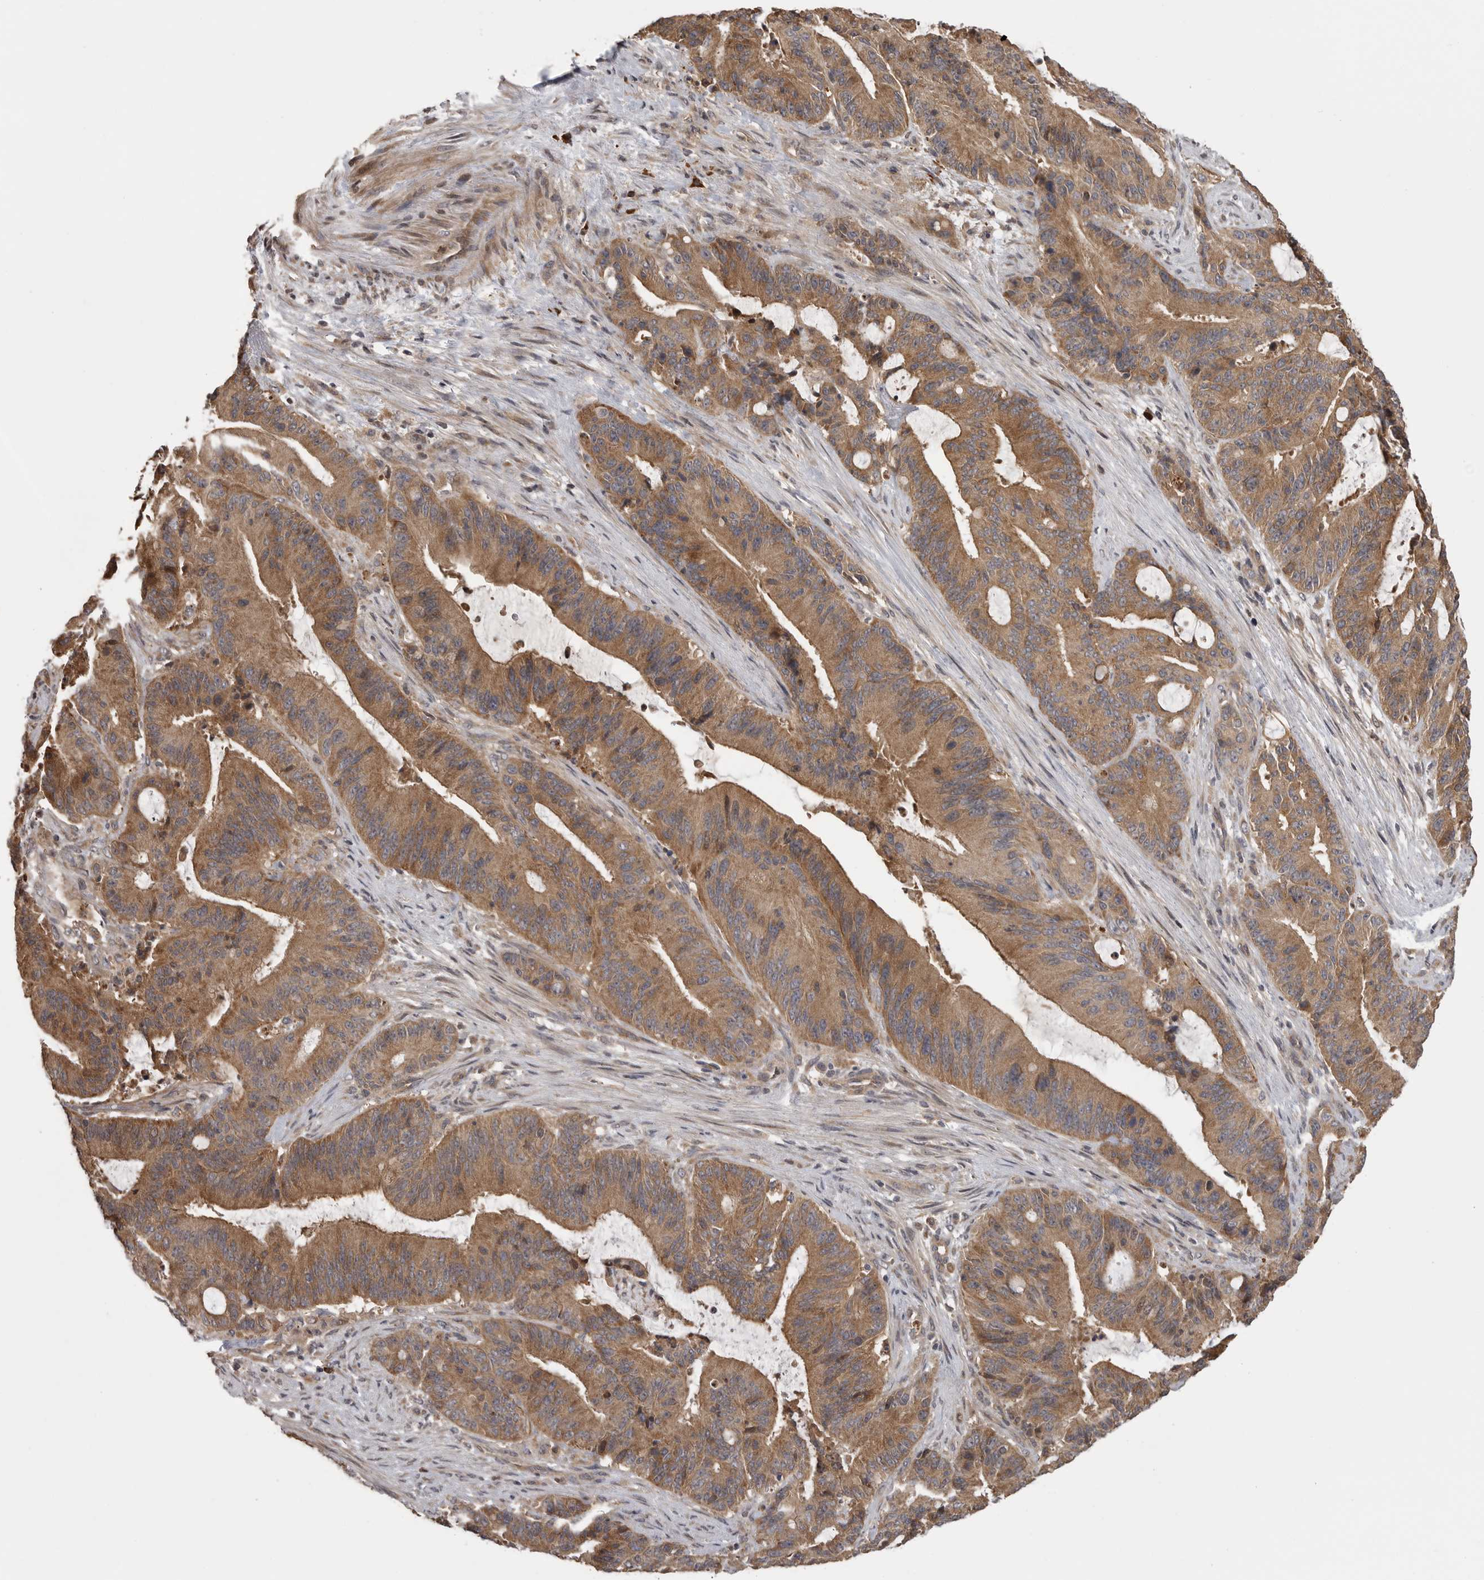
{"staining": {"intensity": "moderate", "quantity": ">75%", "location": "cytoplasmic/membranous"}, "tissue": "liver cancer", "cell_type": "Tumor cells", "image_type": "cancer", "snomed": [{"axis": "morphology", "description": "Normal tissue, NOS"}, {"axis": "morphology", "description": "Cholangiocarcinoma"}, {"axis": "topography", "description": "Liver"}, {"axis": "topography", "description": "Peripheral nerve tissue"}], "caption": "Immunohistochemical staining of cholangiocarcinoma (liver) reveals medium levels of moderate cytoplasmic/membranous staining in about >75% of tumor cells.", "gene": "OXR1", "patient": {"sex": "female", "age": 73}}